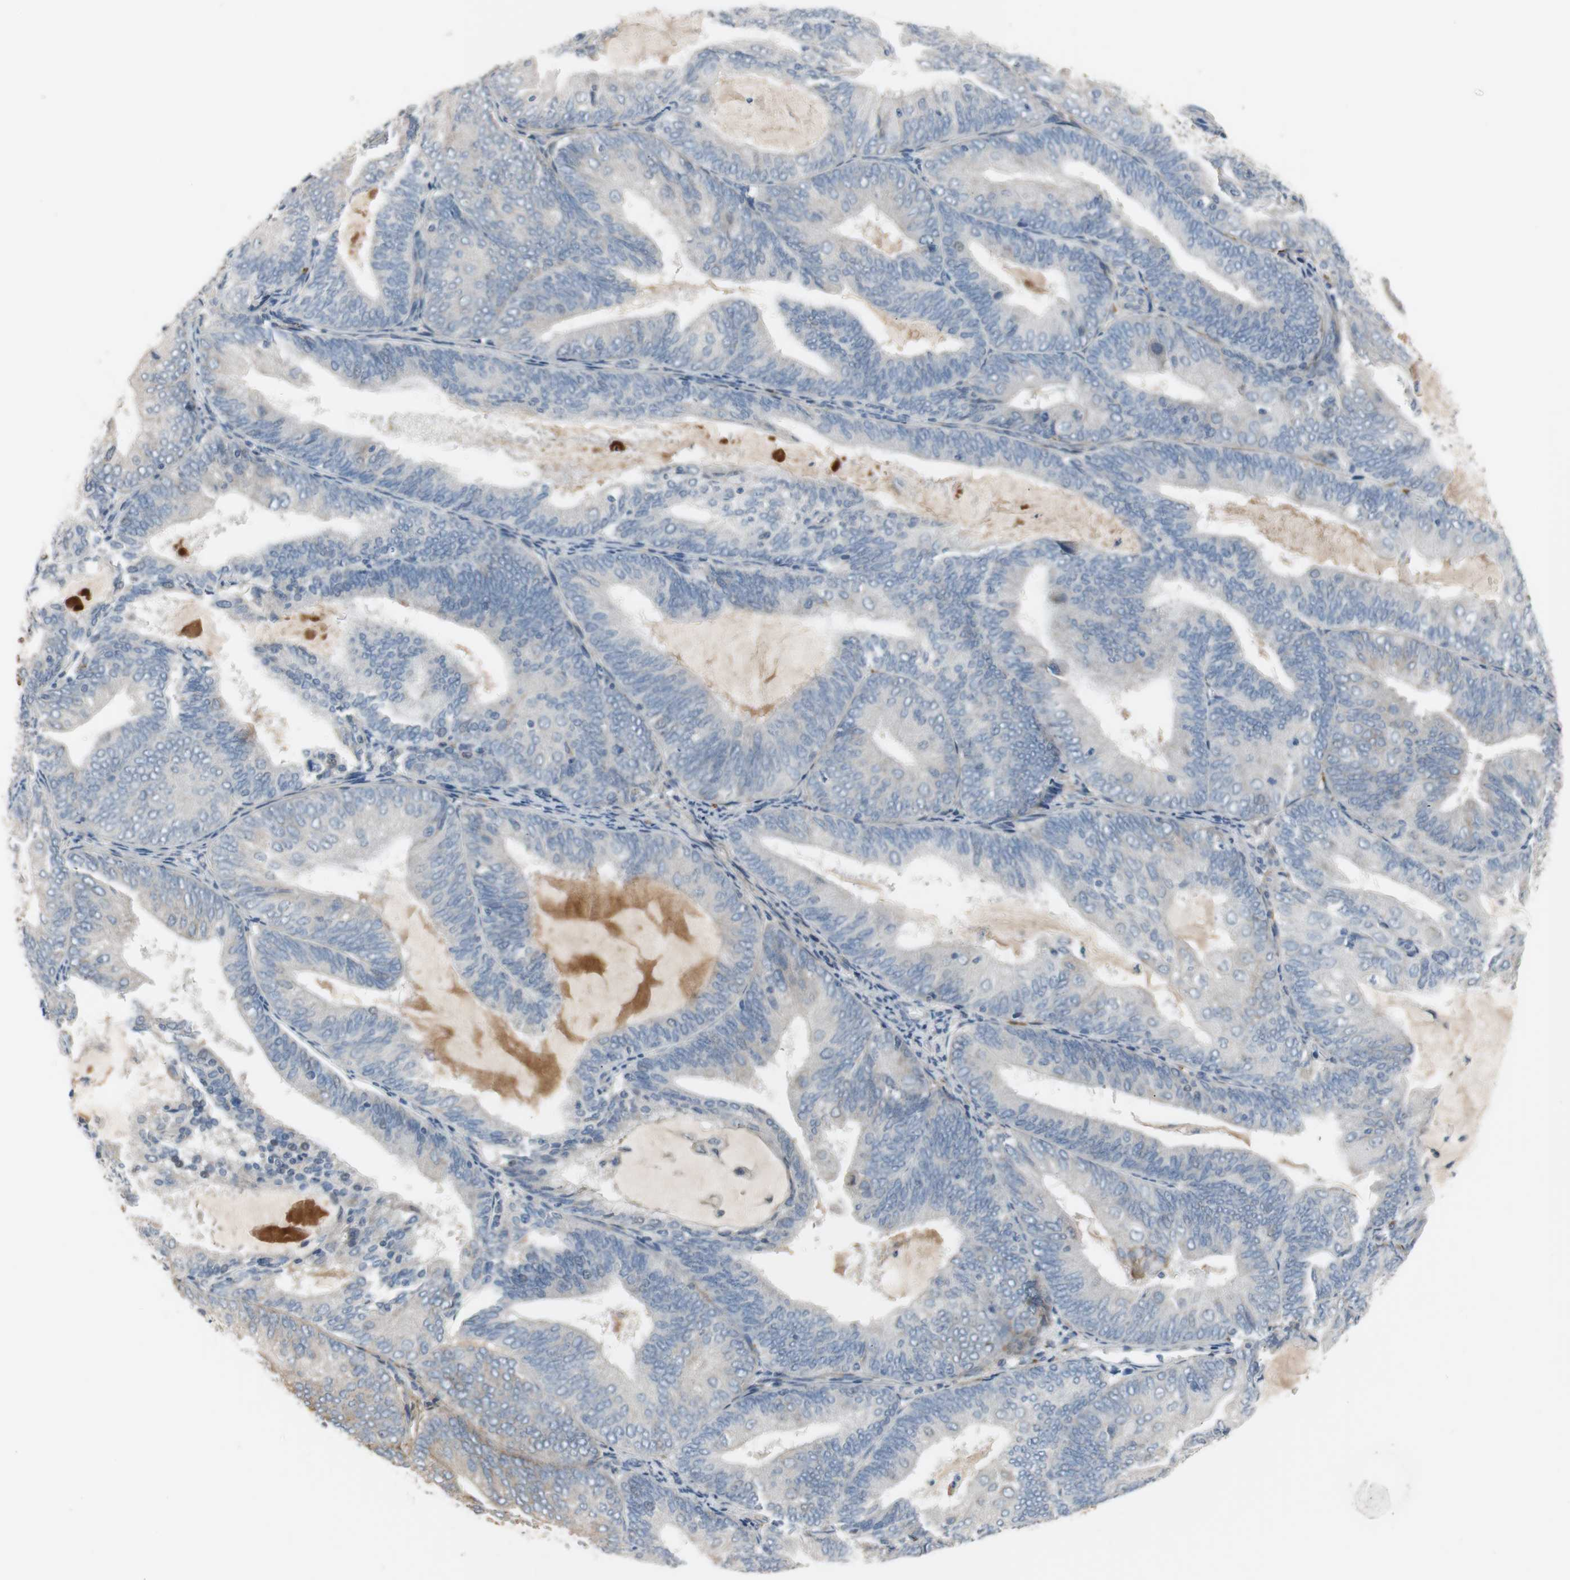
{"staining": {"intensity": "negative", "quantity": "none", "location": "none"}, "tissue": "endometrial cancer", "cell_type": "Tumor cells", "image_type": "cancer", "snomed": [{"axis": "morphology", "description": "Adenocarcinoma, NOS"}, {"axis": "topography", "description": "Endometrium"}], "caption": "Micrograph shows no protein positivity in tumor cells of endometrial cancer (adenocarcinoma) tissue. The staining is performed using DAB (3,3'-diaminobenzidine) brown chromogen with nuclei counter-stained in using hematoxylin.", "gene": "COL12A1", "patient": {"sex": "female", "age": 81}}